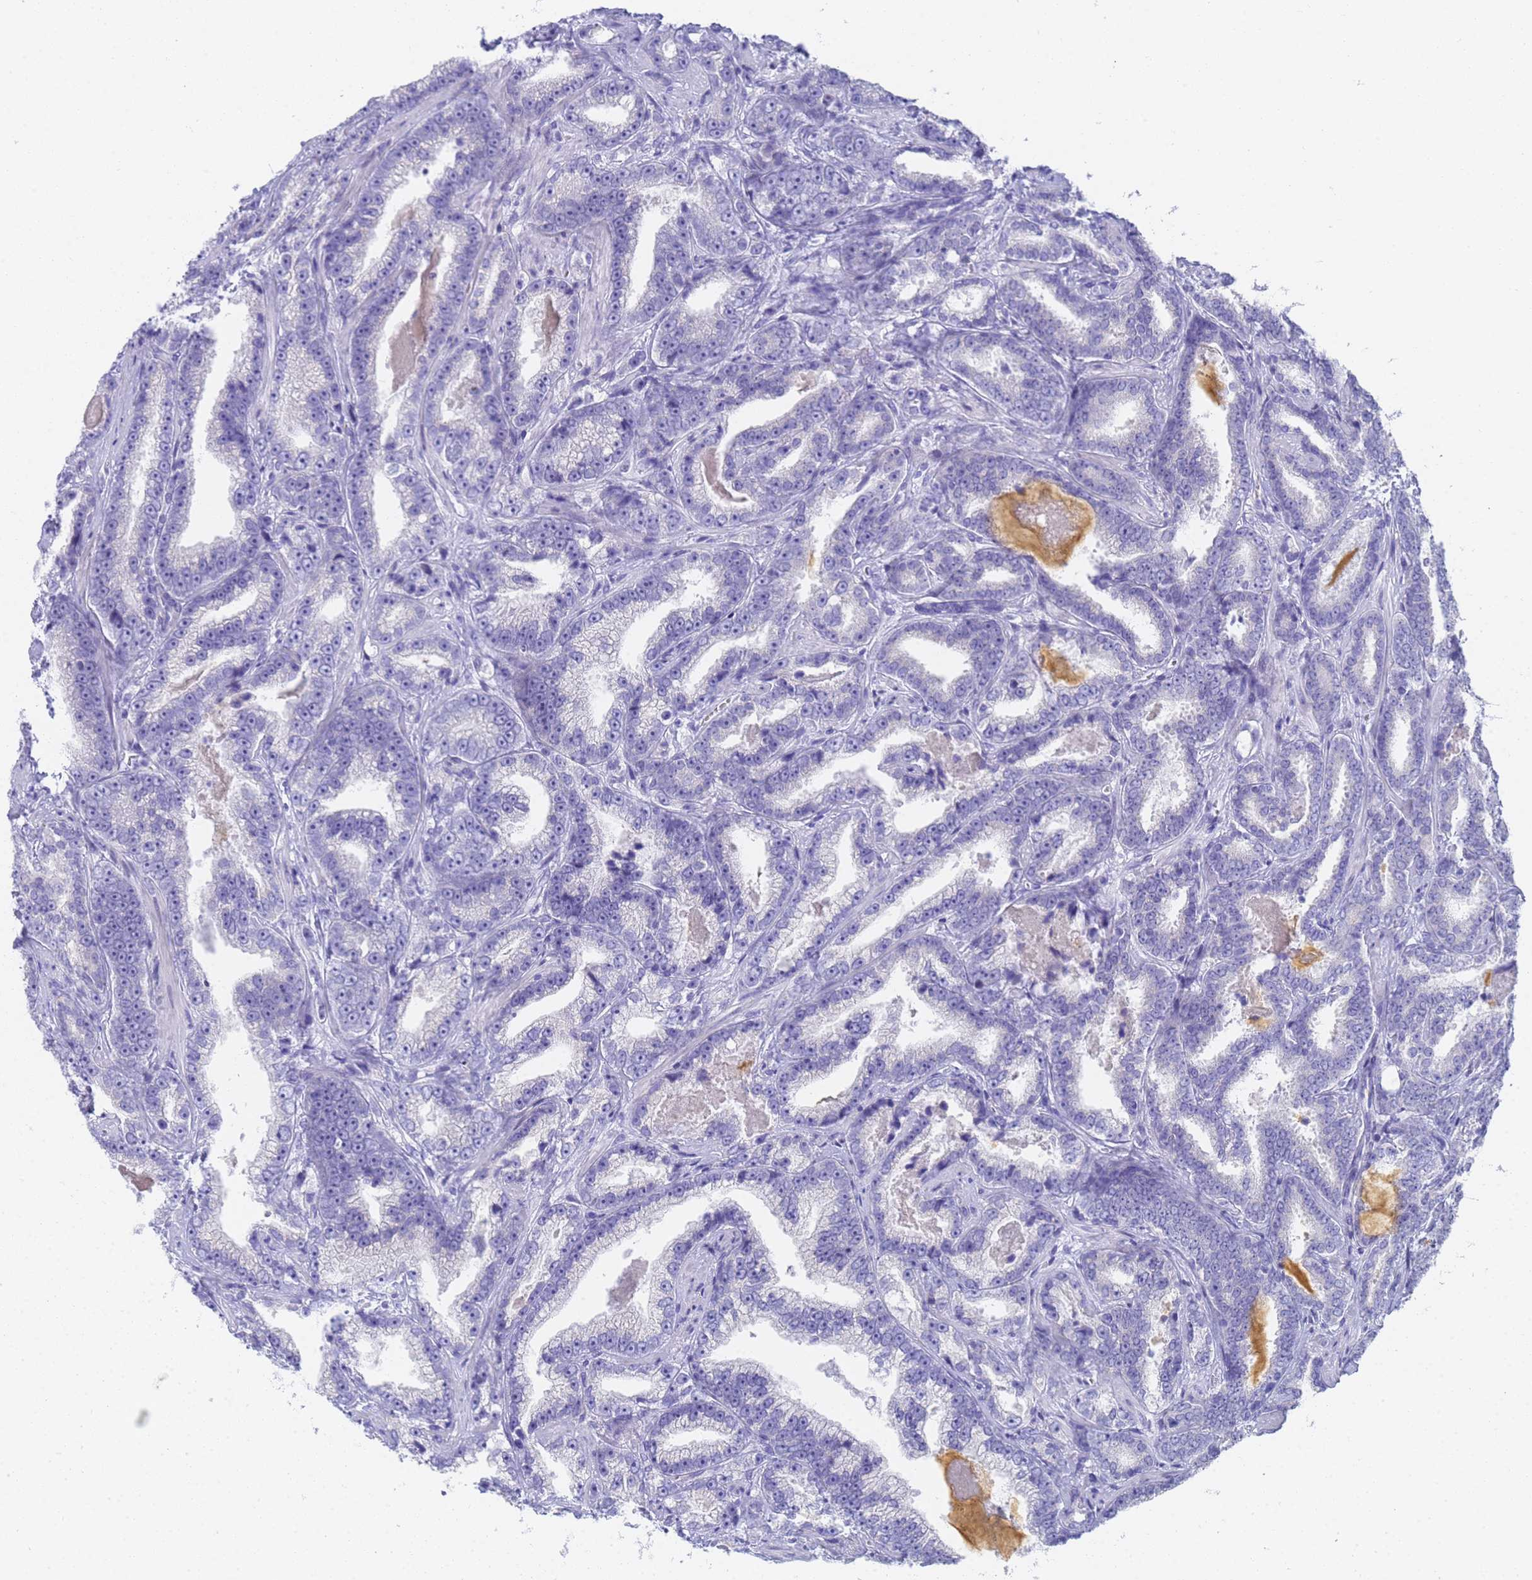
{"staining": {"intensity": "negative", "quantity": "none", "location": "none"}, "tissue": "prostate cancer", "cell_type": "Tumor cells", "image_type": "cancer", "snomed": [{"axis": "morphology", "description": "Adenocarcinoma, High grade"}, {"axis": "topography", "description": "Prostate and seminal vesicle, NOS"}], "caption": "This is an immunohistochemistry (IHC) image of human adenocarcinoma (high-grade) (prostate). There is no positivity in tumor cells.", "gene": "STATH", "patient": {"sex": "male", "age": 67}}